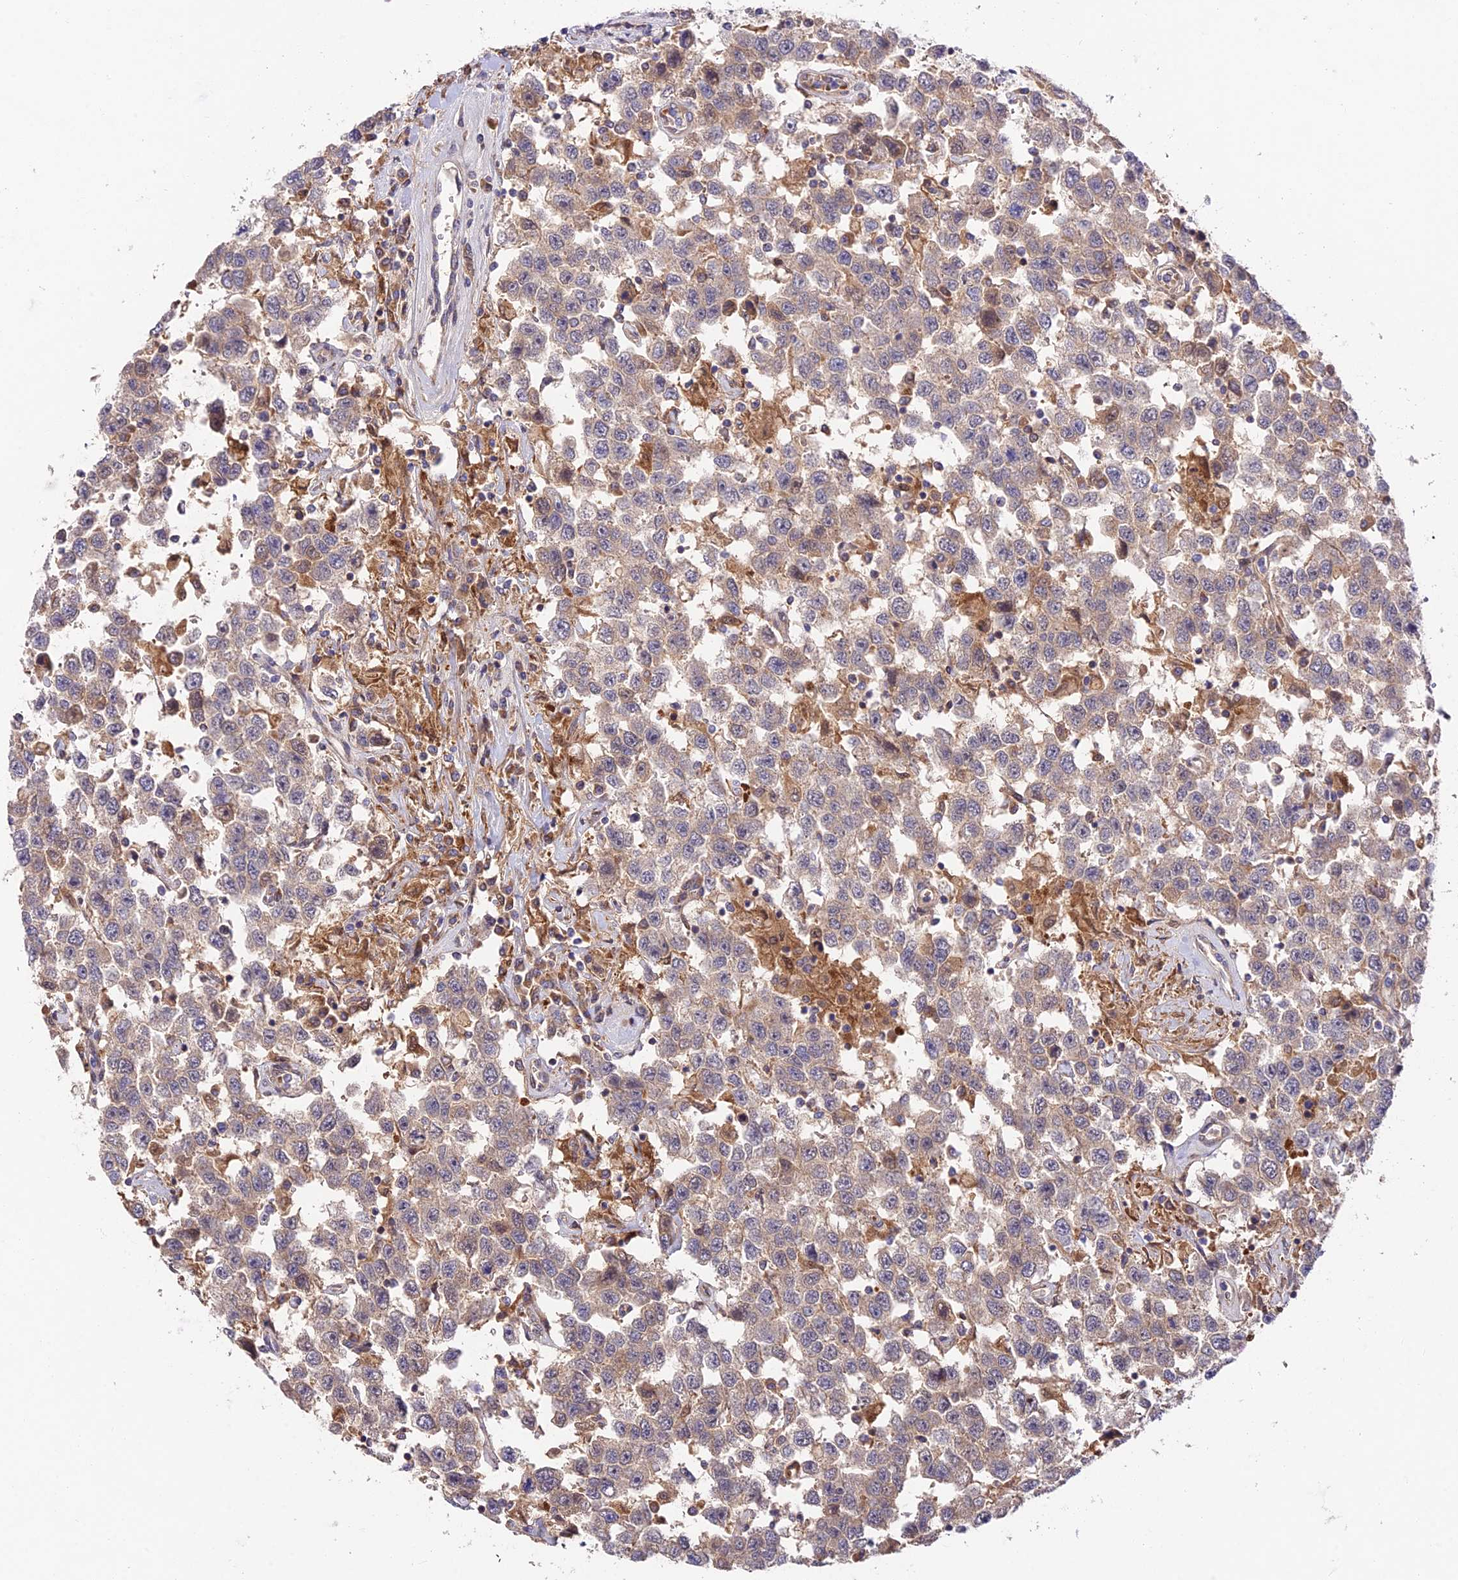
{"staining": {"intensity": "weak", "quantity": "25%-75%", "location": "cytoplasmic/membranous"}, "tissue": "testis cancer", "cell_type": "Tumor cells", "image_type": "cancer", "snomed": [{"axis": "morphology", "description": "Seminoma, NOS"}, {"axis": "topography", "description": "Testis"}], "caption": "Testis cancer stained with a brown dye reveals weak cytoplasmic/membranous positive positivity in about 25%-75% of tumor cells.", "gene": "FUOM", "patient": {"sex": "male", "age": 41}}